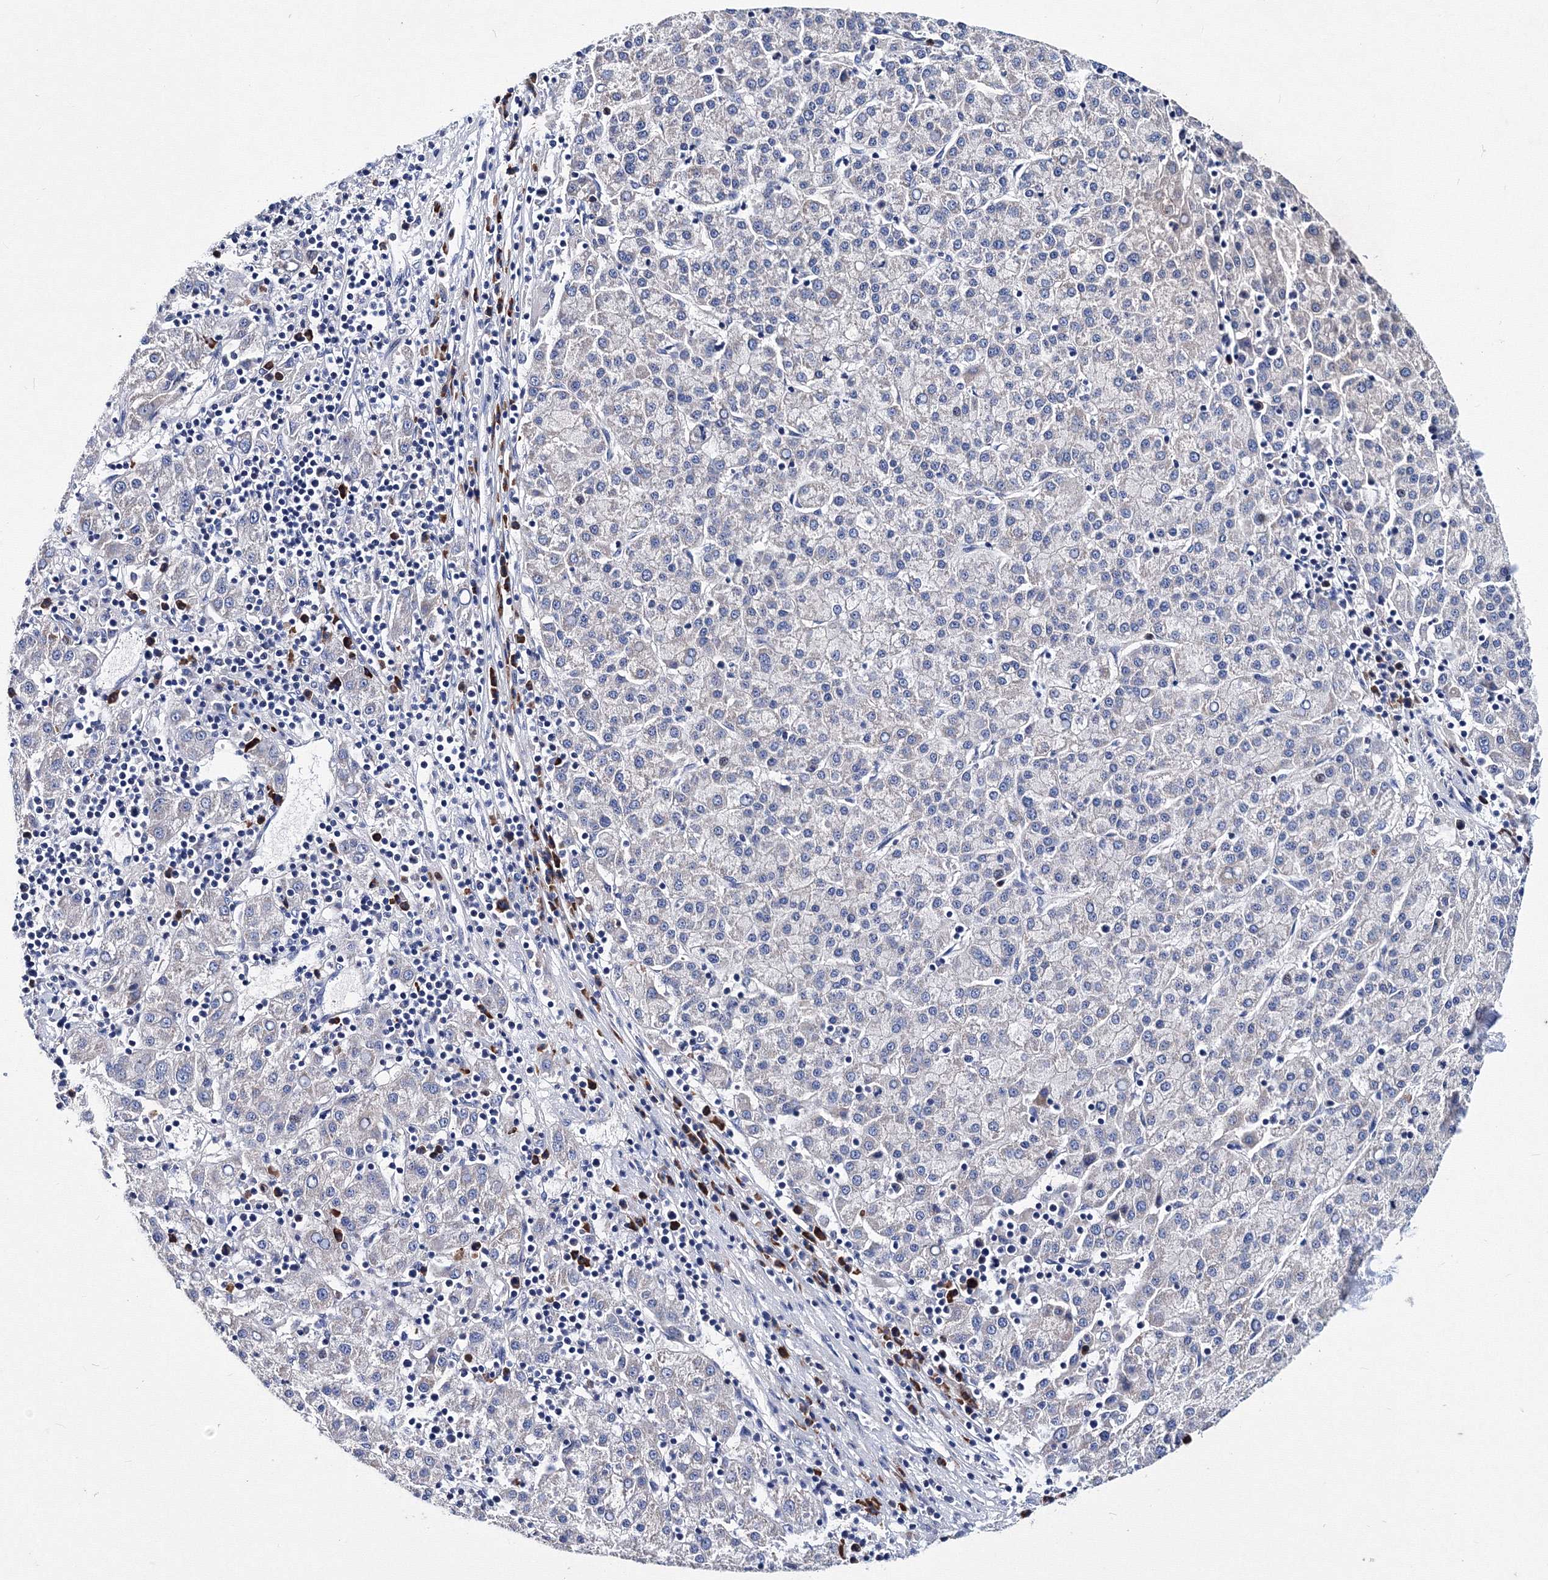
{"staining": {"intensity": "negative", "quantity": "none", "location": "none"}, "tissue": "liver cancer", "cell_type": "Tumor cells", "image_type": "cancer", "snomed": [{"axis": "morphology", "description": "Carcinoma, Hepatocellular, NOS"}, {"axis": "topography", "description": "Liver"}], "caption": "The image reveals no staining of tumor cells in liver hepatocellular carcinoma.", "gene": "TRPM2", "patient": {"sex": "female", "age": 58}}